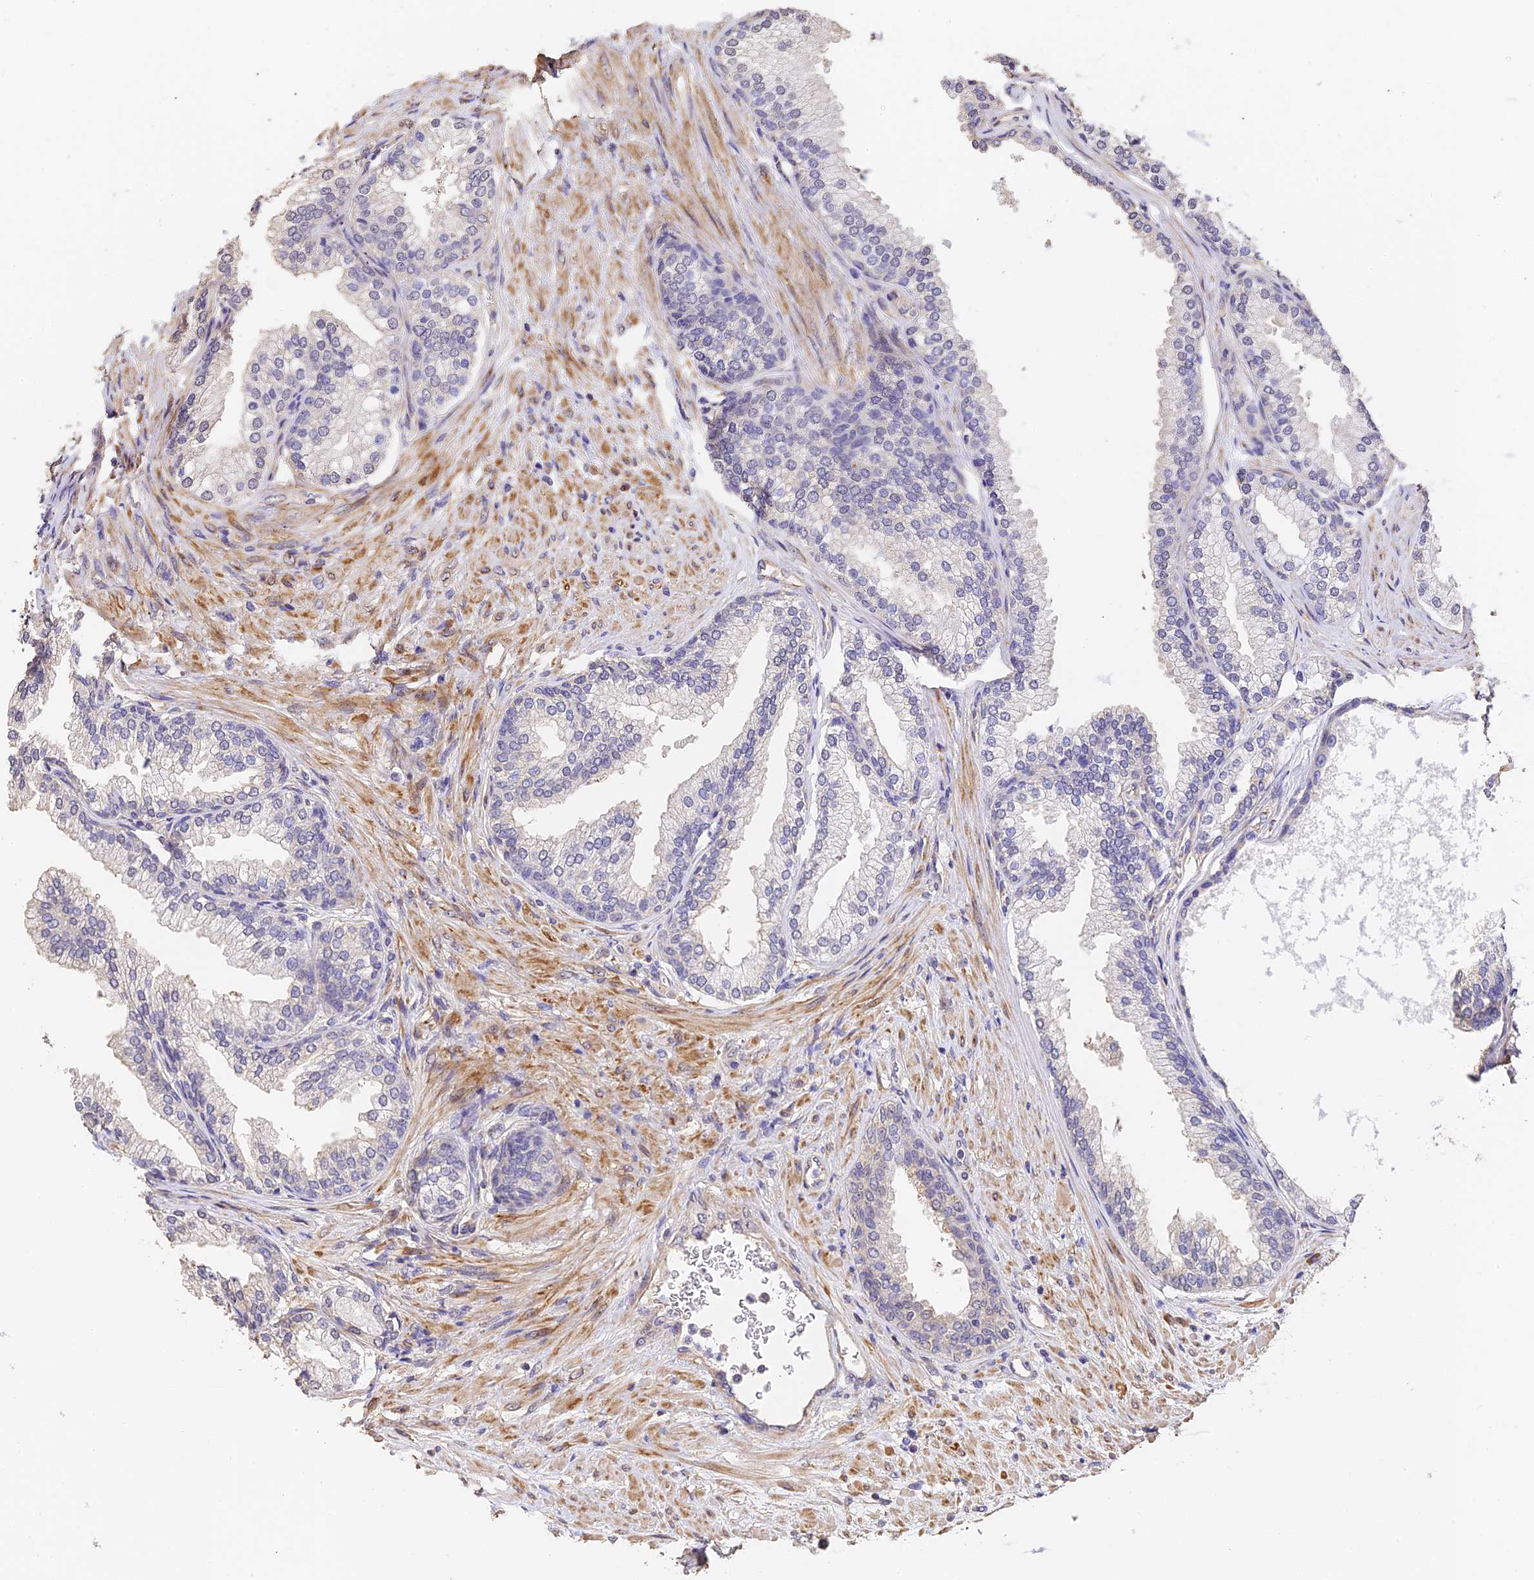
{"staining": {"intensity": "negative", "quantity": "none", "location": "none"}, "tissue": "prostate", "cell_type": "Glandular cells", "image_type": "normal", "snomed": [{"axis": "morphology", "description": "Normal tissue, NOS"}, {"axis": "topography", "description": "Prostate"}], "caption": "Immunohistochemical staining of unremarkable human prostate reveals no significant expression in glandular cells.", "gene": "SLC11A1", "patient": {"sex": "male", "age": 76}}